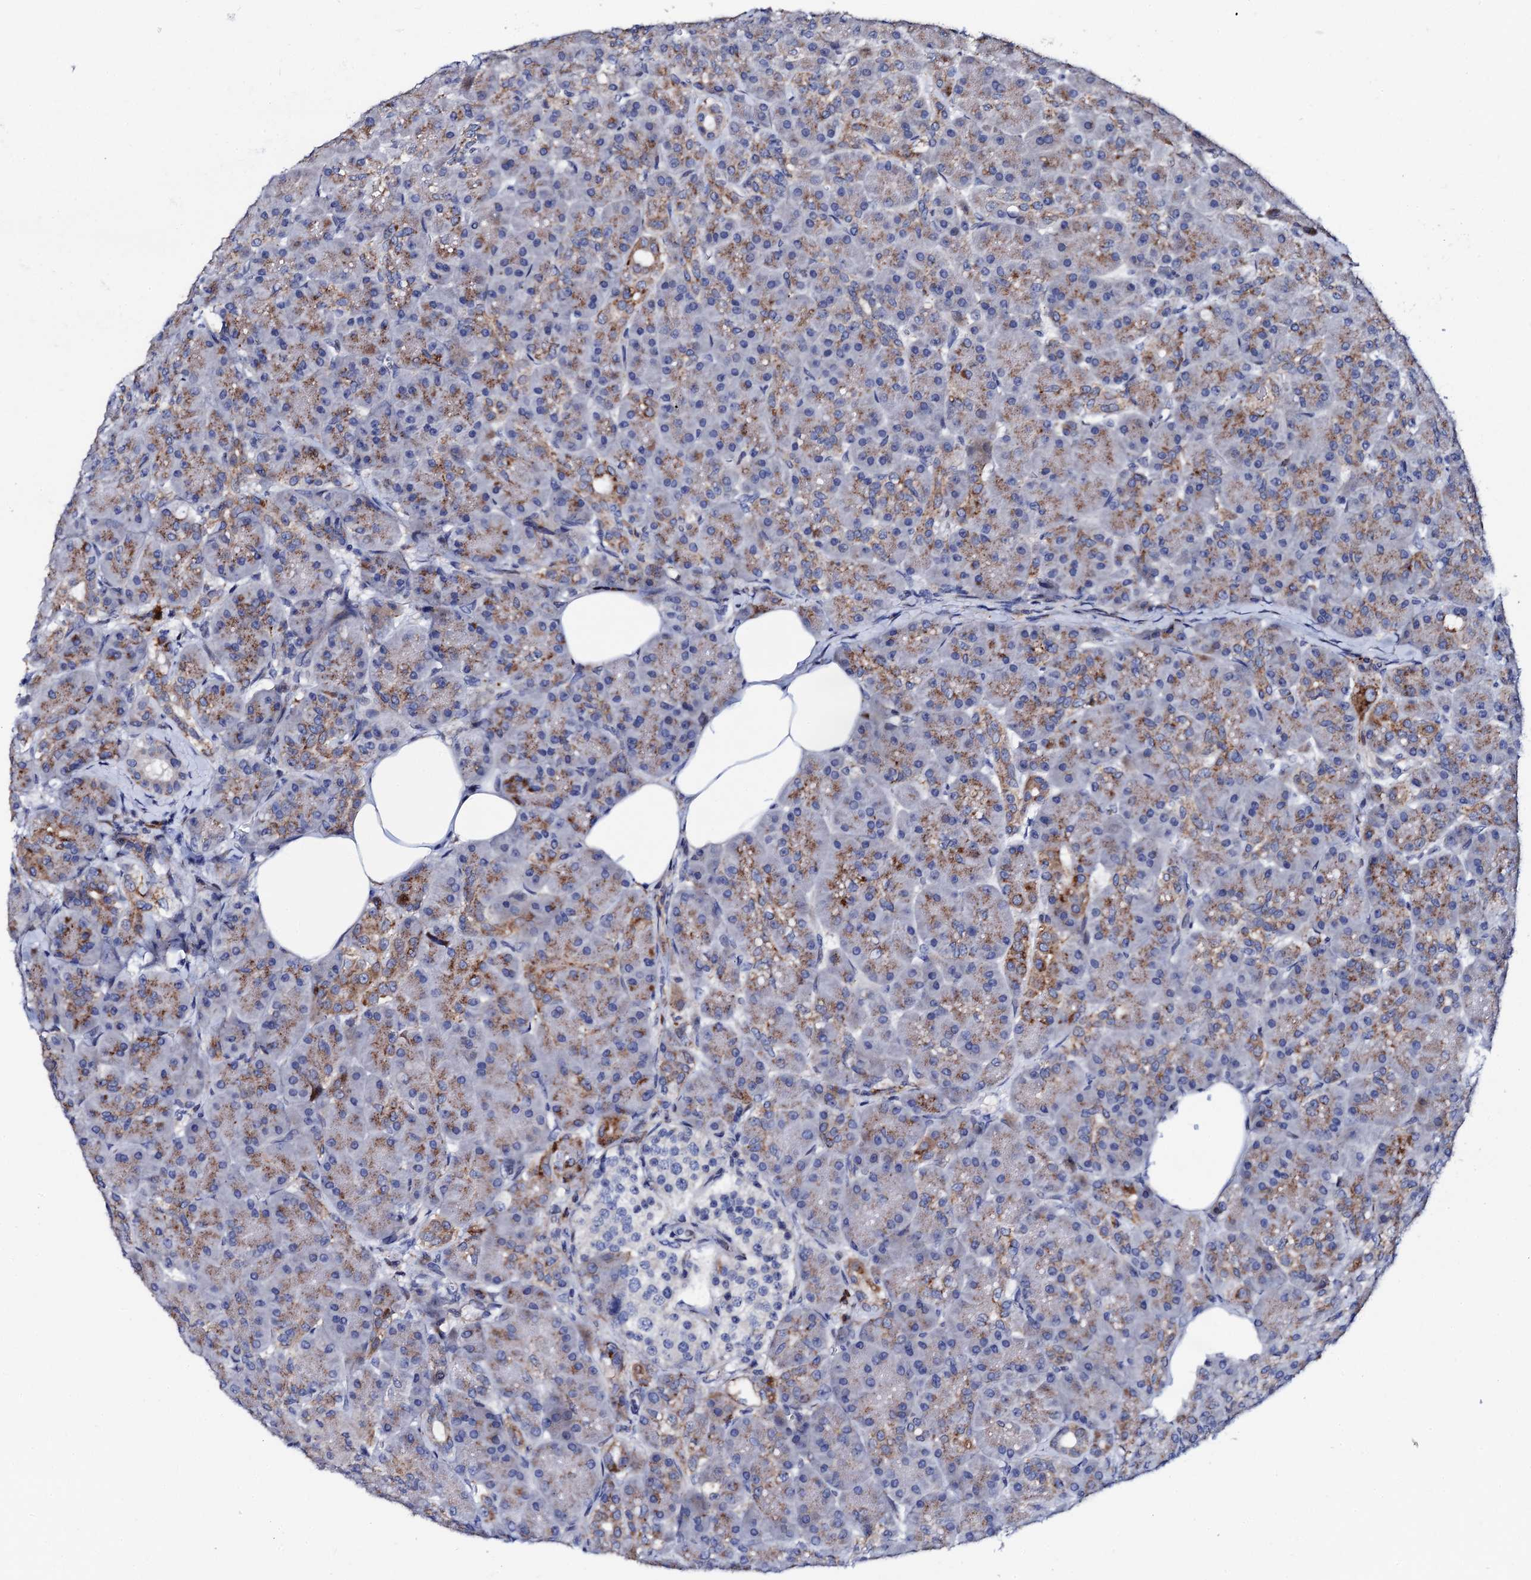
{"staining": {"intensity": "moderate", "quantity": ">75%", "location": "cytoplasmic/membranous"}, "tissue": "pancreas", "cell_type": "Exocrine glandular cells", "image_type": "normal", "snomed": [{"axis": "morphology", "description": "Normal tissue, NOS"}, {"axis": "topography", "description": "Pancreas"}], "caption": "Pancreas stained for a protein (brown) exhibits moderate cytoplasmic/membranous positive staining in about >75% of exocrine glandular cells.", "gene": "TCIRG1", "patient": {"sex": "male", "age": 63}}